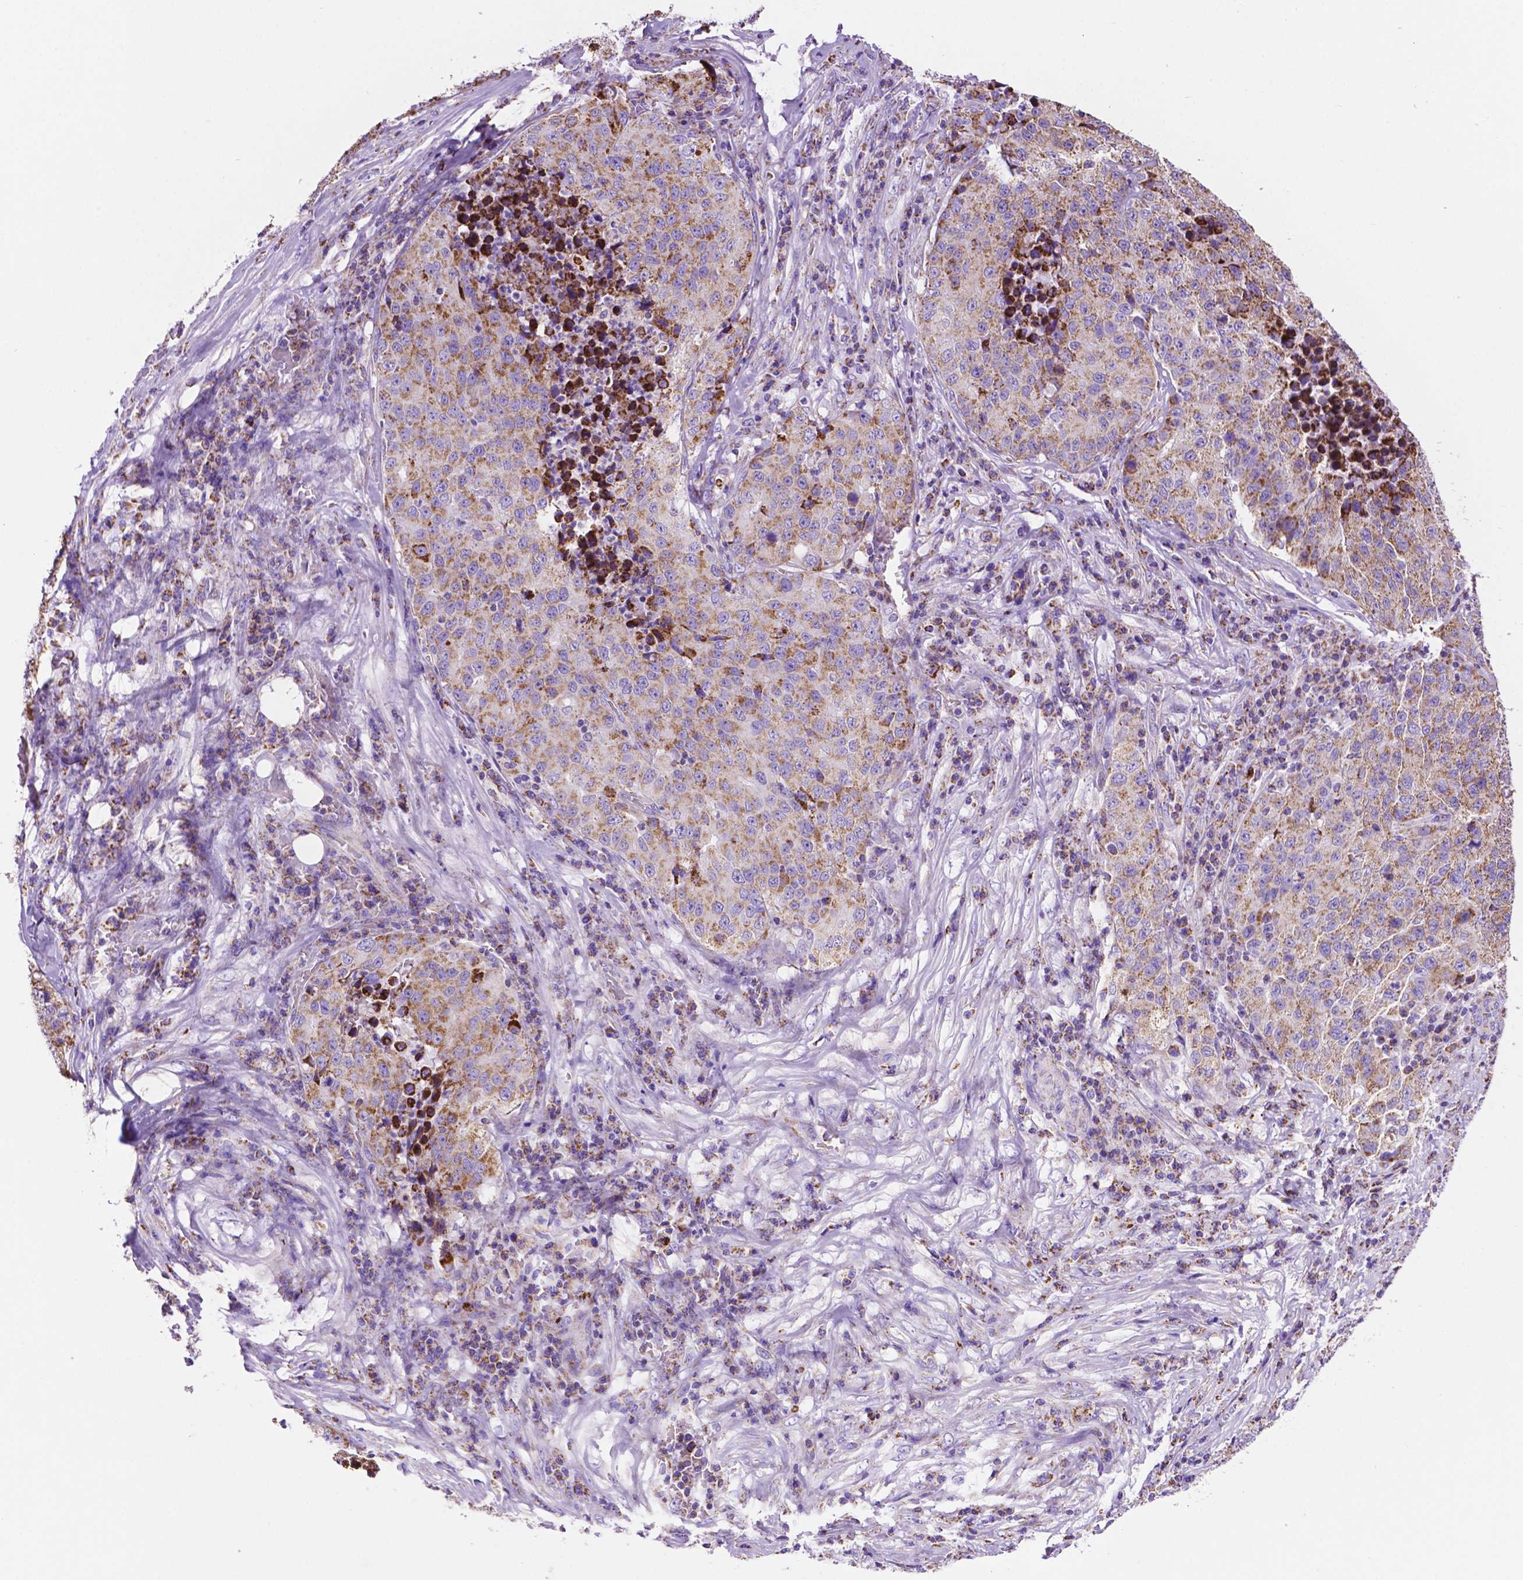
{"staining": {"intensity": "moderate", "quantity": ">75%", "location": "cytoplasmic/membranous"}, "tissue": "stomach cancer", "cell_type": "Tumor cells", "image_type": "cancer", "snomed": [{"axis": "morphology", "description": "Adenocarcinoma, NOS"}, {"axis": "topography", "description": "Stomach"}], "caption": "Tumor cells show medium levels of moderate cytoplasmic/membranous expression in approximately >75% of cells in stomach cancer (adenocarcinoma).", "gene": "GDPD5", "patient": {"sex": "male", "age": 71}}